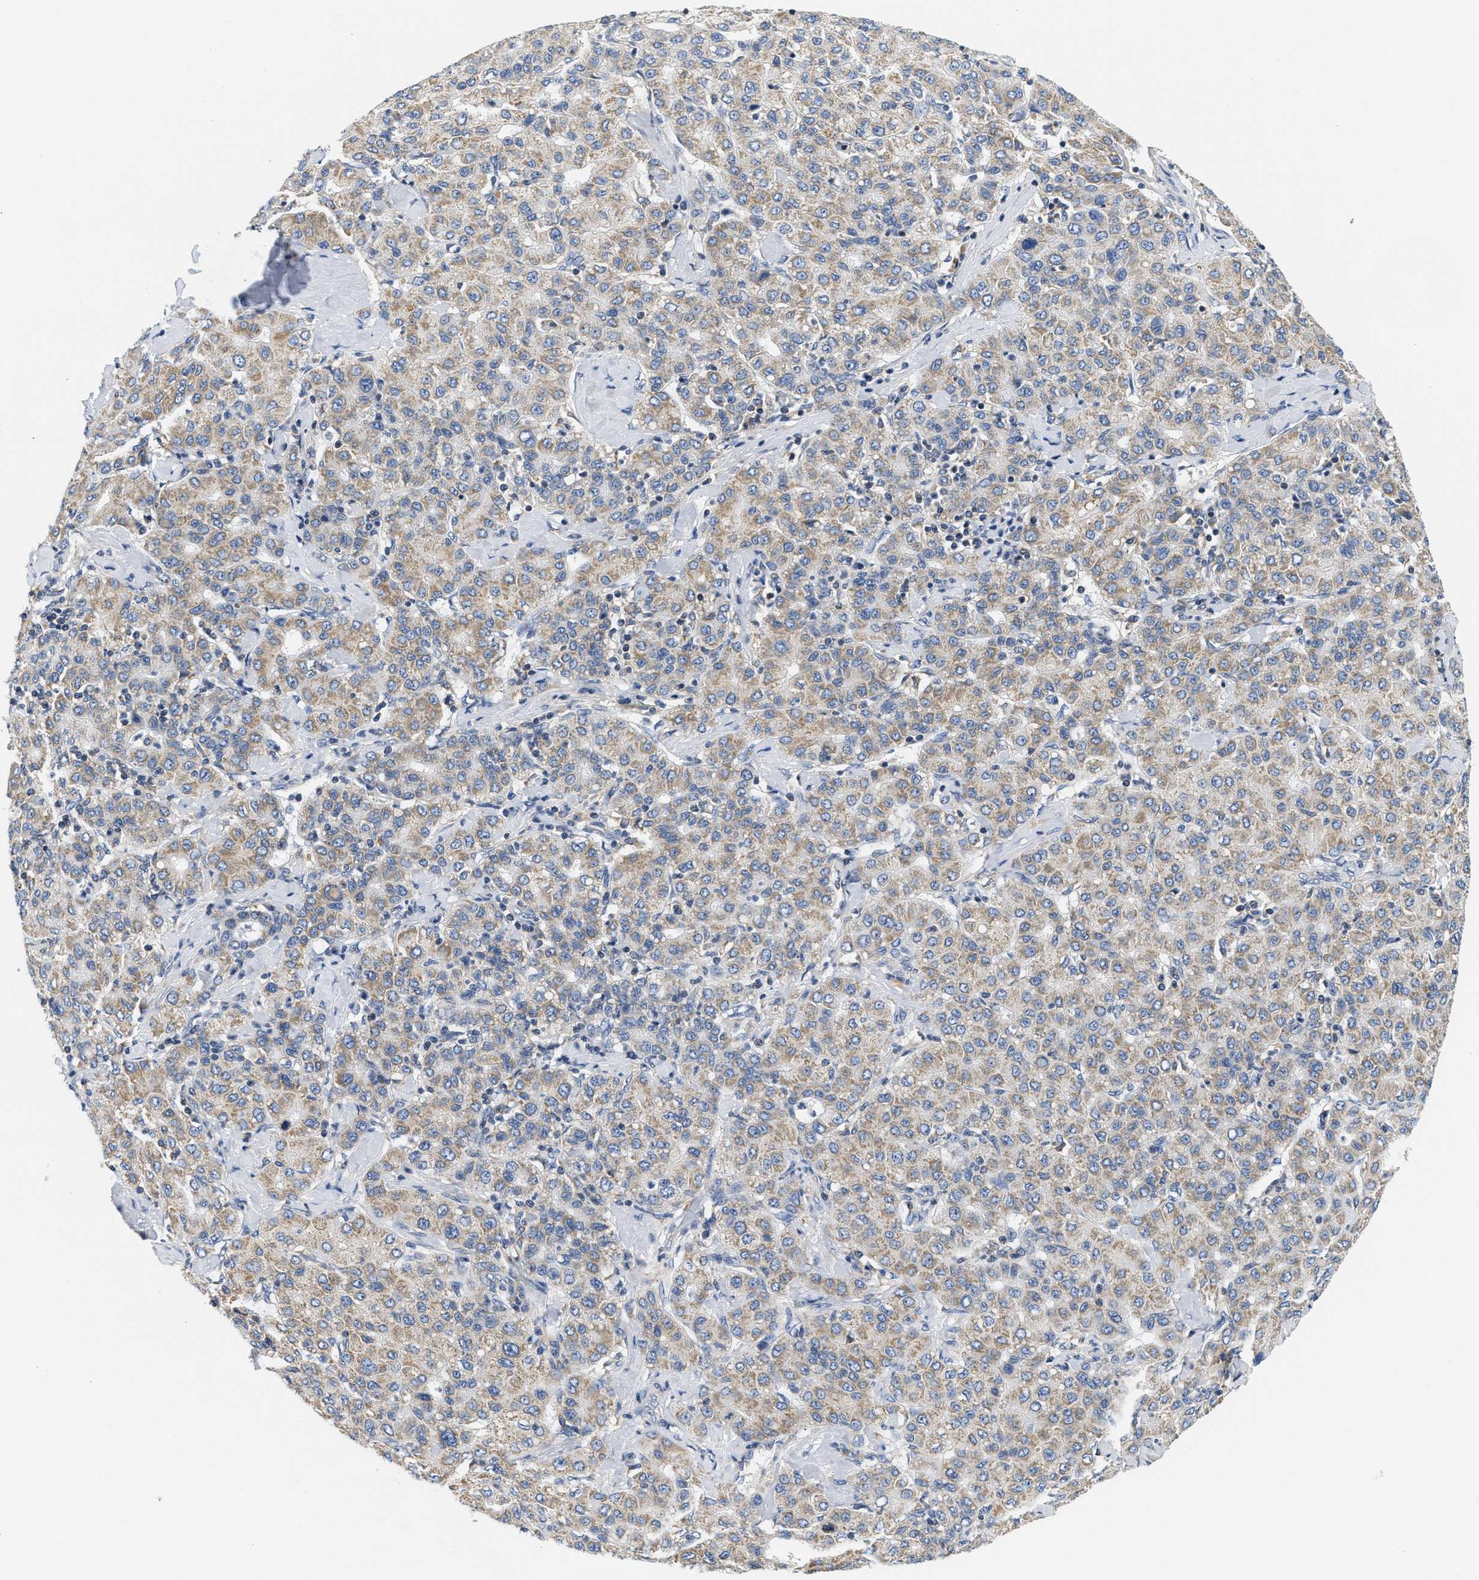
{"staining": {"intensity": "weak", "quantity": "25%-75%", "location": "cytoplasmic/membranous"}, "tissue": "liver cancer", "cell_type": "Tumor cells", "image_type": "cancer", "snomed": [{"axis": "morphology", "description": "Carcinoma, Hepatocellular, NOS"}, {"axis": "topography", "description": "Liver"}], "caption": "The micrograph displays staining of liver cancer (hepatocellular carcinoma), revealing weak cytoplasmic/membranous protein expression (brown color) within tumor cells. The protein is stained brown, and the nuclei are stained in blue (DAB IHC with brightfield microscopy, high magnification).", "gene": "HDHD3", "patient": {"sex": "male", "age": 65}}